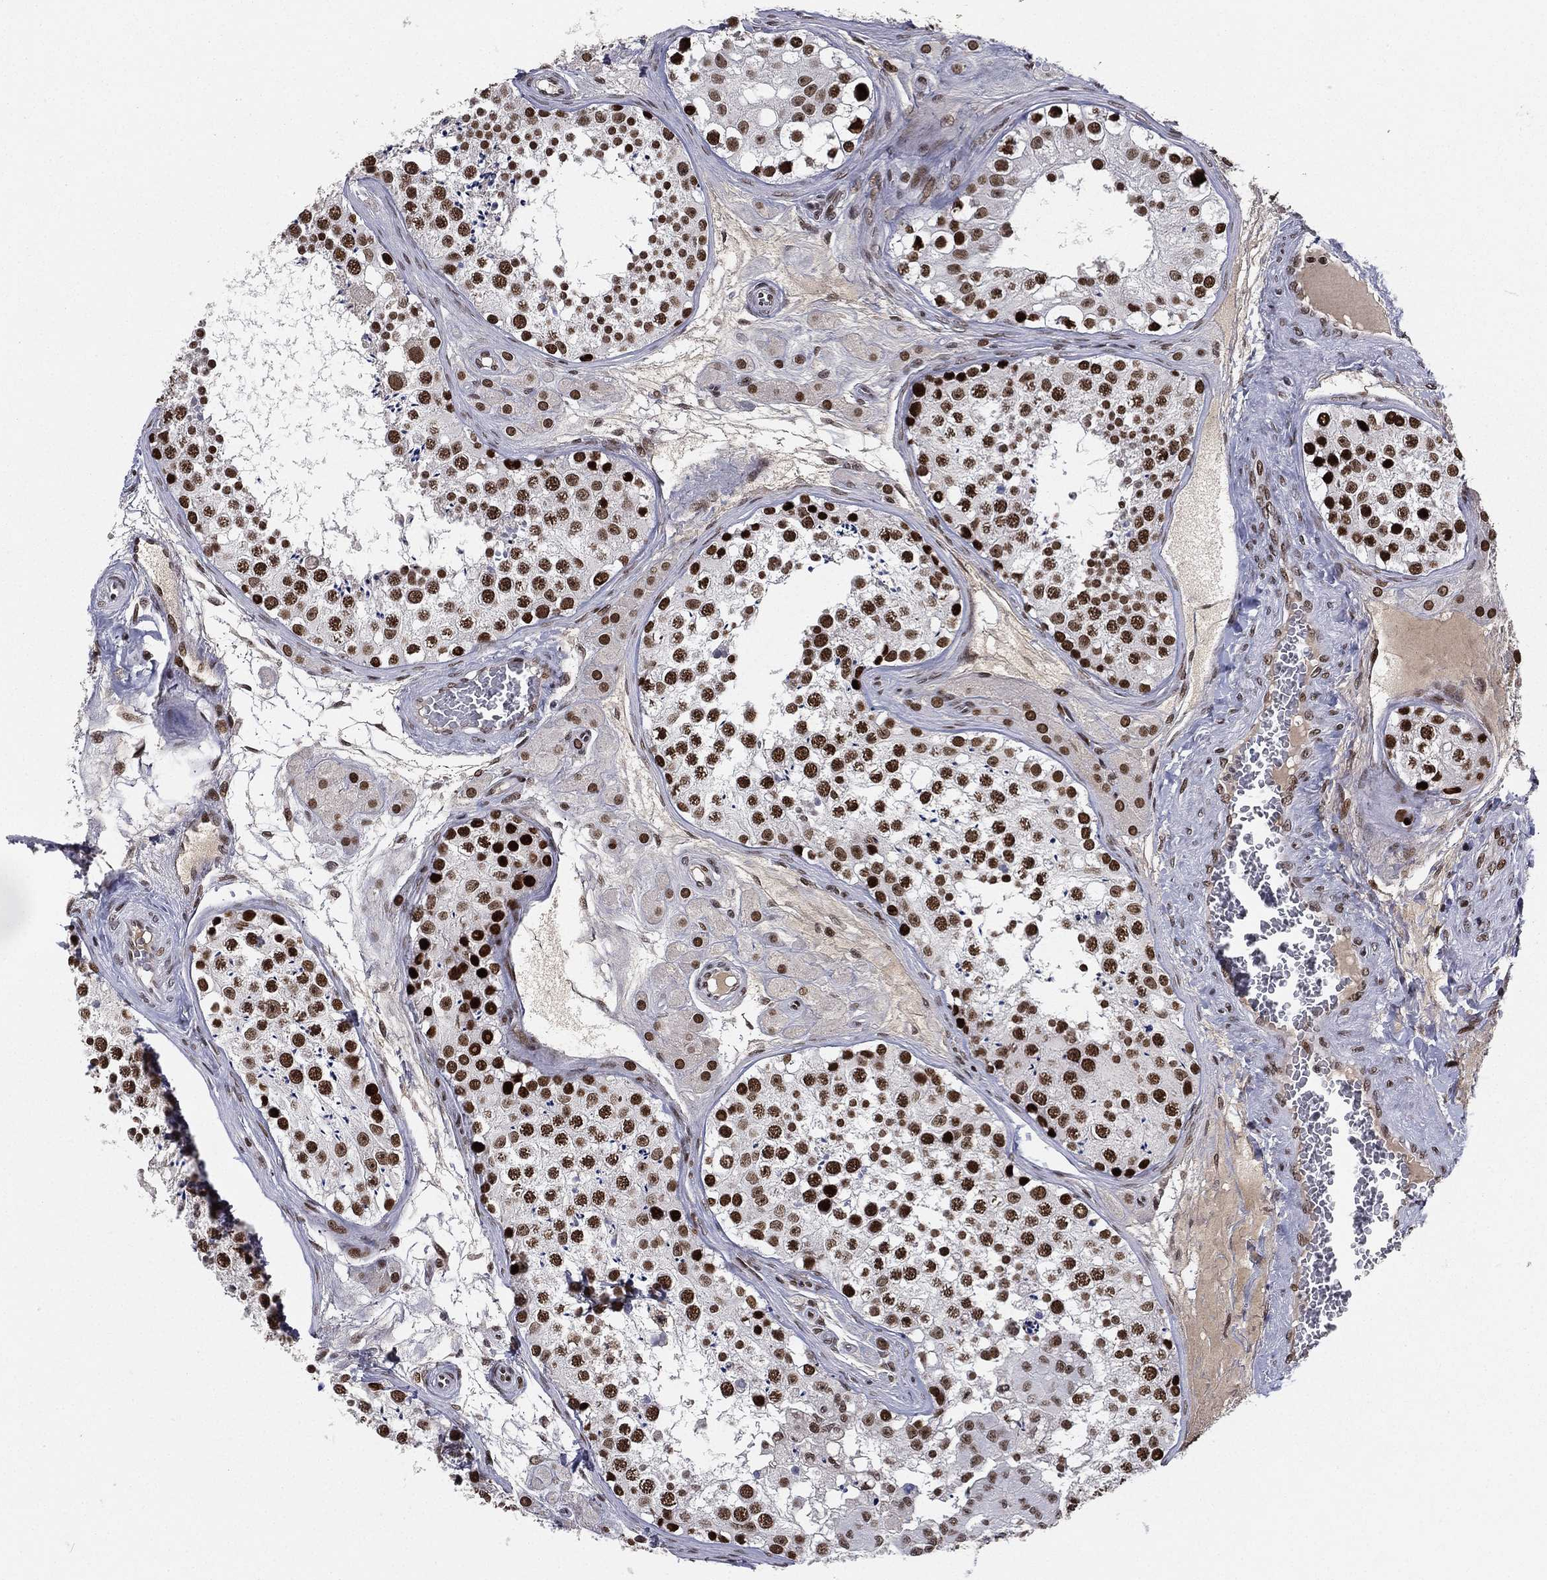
{"staining": {"intensity": "strong", "quantity": ">75%", "location": "nuclear"}, "tissue": "testis", "cell_type": "Cells in seminiferous ducts", "image_type": "normal", "snomed": [{"axis": "morphology", "description": "Normal tissue, NOS"}, {"axis": "topography", "description": "Testis"}], "caption": "Benign testis was stained to show a protein in brown. There is high levels of strong nuclear positivity in approximately >75% of cells in seminiferous ducts. Nuclei are stained in blue.", "gene": "RTF1", "patient": {"sex": "male", "age": 31}}